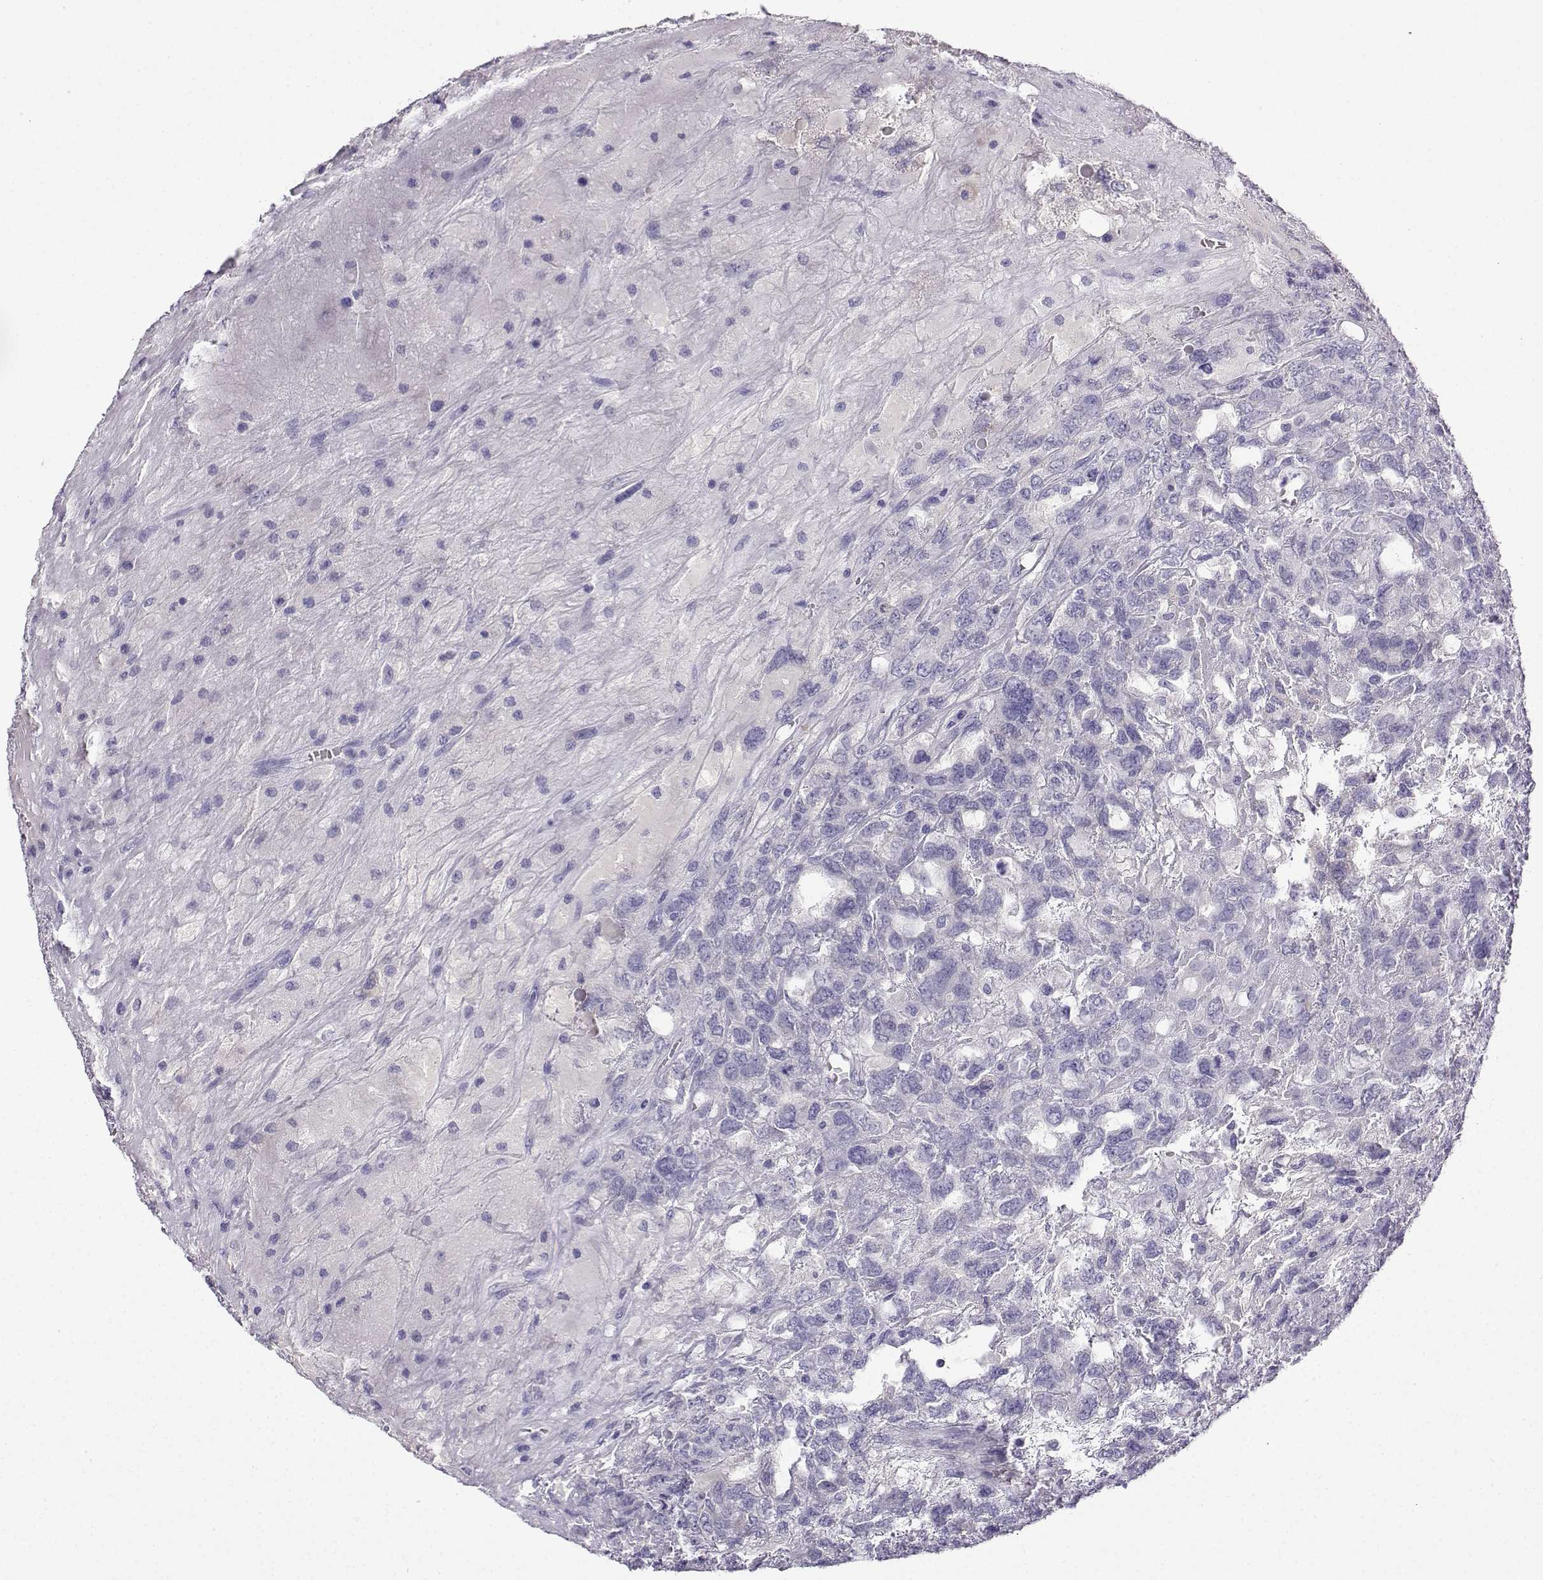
{"staining": {"intensity": "negative", "quantity": "none", "location": "none"}, "tissue": "testis cancer", "cell_type": "Tumor cells", "image_type": "cancer", "snomed": [{"axis": "morphology", "description": "Seminoma, NOS"}, {"axis": "topography", "description": "Testis"}], "caption": "Testis seminoma was stained to show a protein in brown. There is no significant positivity in tumor cells. (DAB IHC, high magnification).", "gene": "LINGO1", "patient": {"sex": "male", "age": 52}}